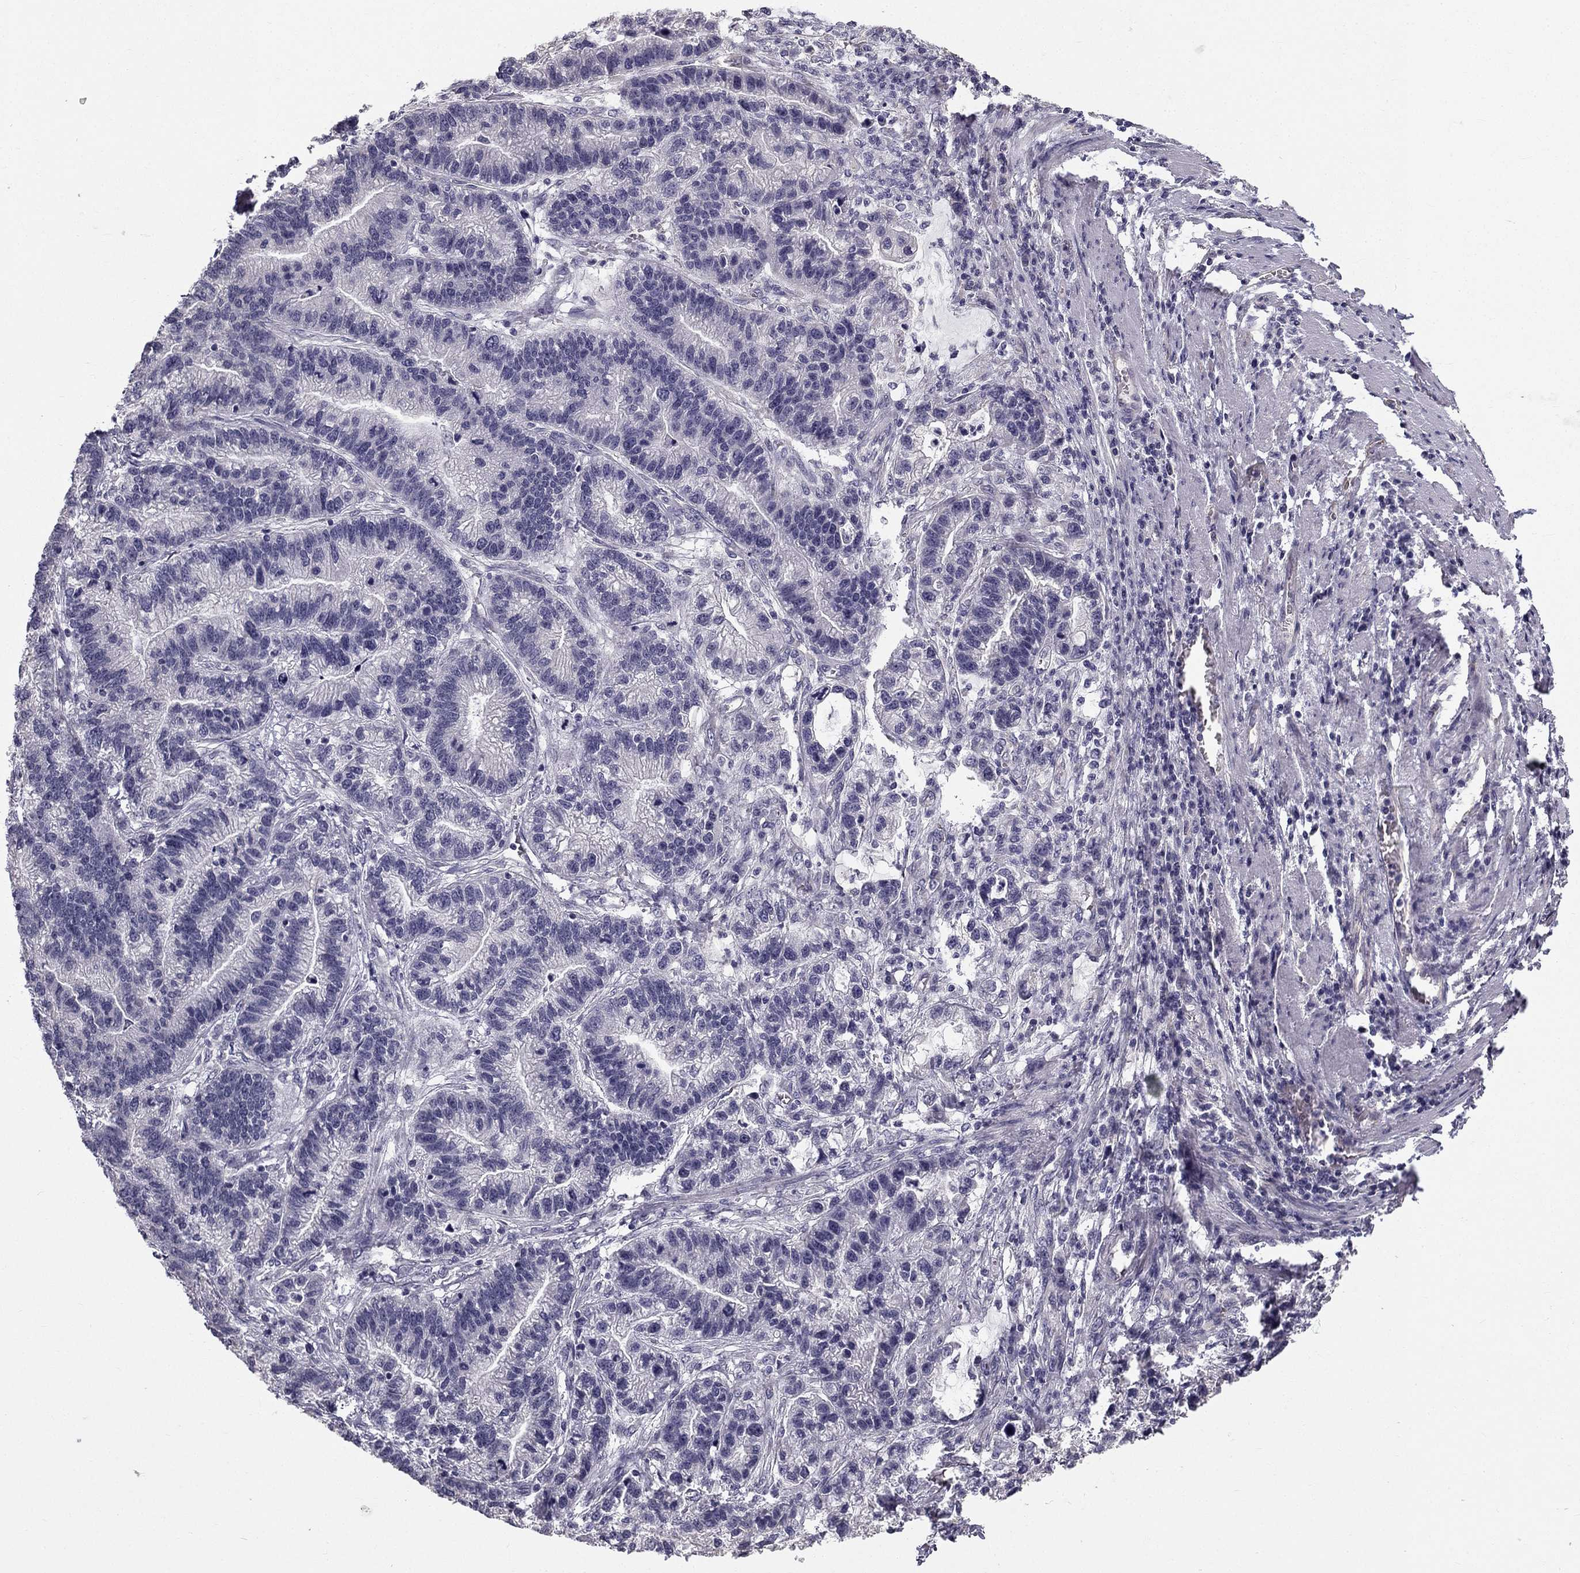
{"staining": {"intensity": "negative", "quantity": "none", "location": "none"}, "tissue": "stomach cancer", "cell_type": "Tumor cells", "image_type": "cancer", "snomed": [{"axis": "morphology", "description": "Adenocarcinoma, NOS"}, {"axis": "topography", "description": "Stomach"}], "caption": "Tumor cells are negative for protein expression in human stomach adenocarcinoma.", "gene": "CCDC40", "patient": {"sex": "male", "age": 83}}